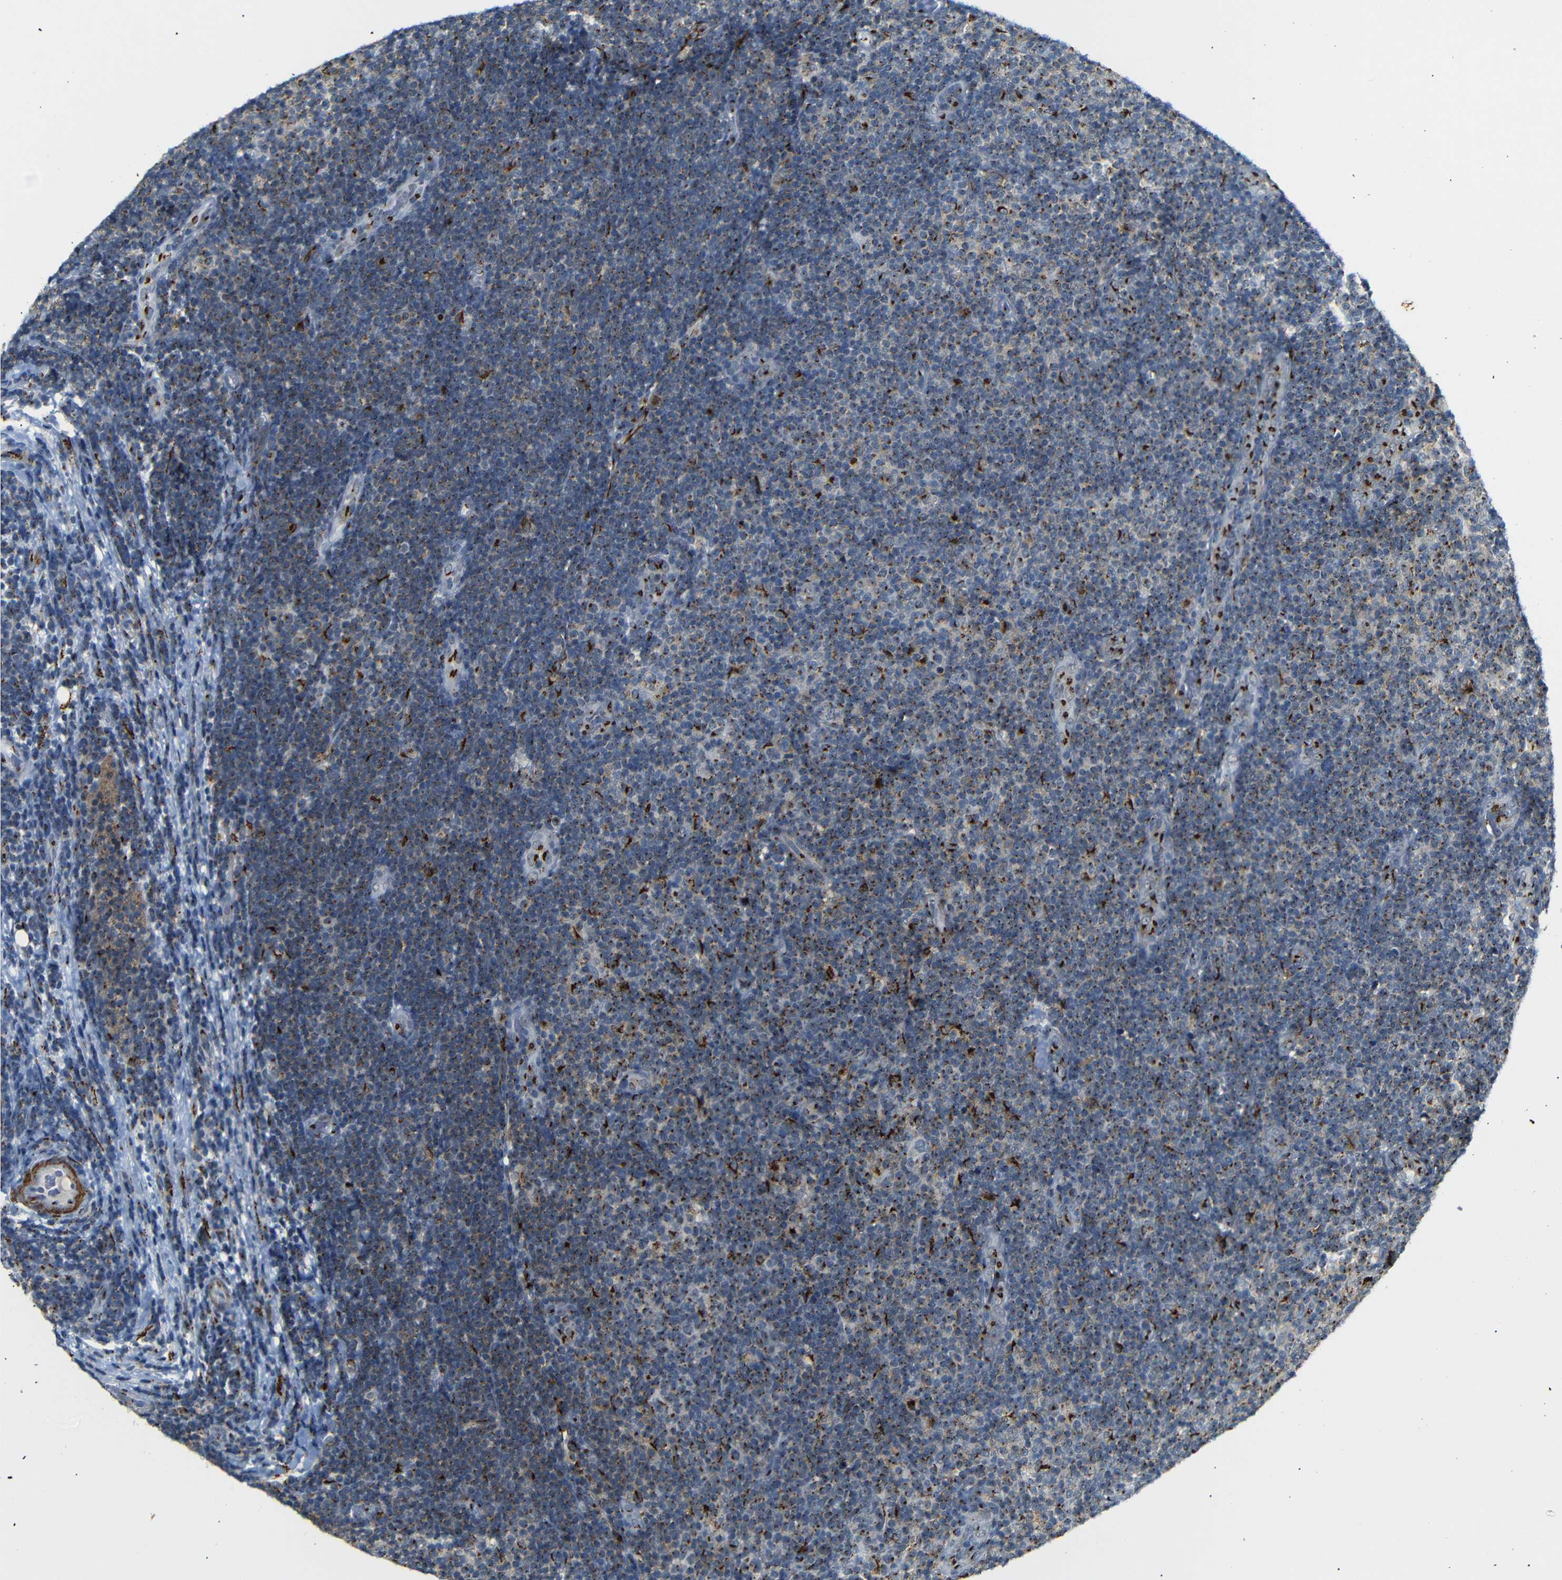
{"staining": {"intensity": "strong", "quantity": "25%-75%", "location": "cytoplasmic/membranous"}, "tissue": "lymphoma", "cell_type": "Tumor cells", "image_type": "cancer", "snomed": [{"axis": "morphology", "description": "Malignant lymphoma, non-Hodgkin's type, Low grade"}, {"axis": "topography", "description": "Lymph node"}], "caption": "Malignant lymphoma, non-Hodgkin's type (low-grade) was stained to show a protein in brown. There is high levels of strong cytoplasmic/membranous expression in approximately 25%-75% of tumor cells.", "gene": "TGOLN2", "patient": {"sex": "male", "age": 83}}